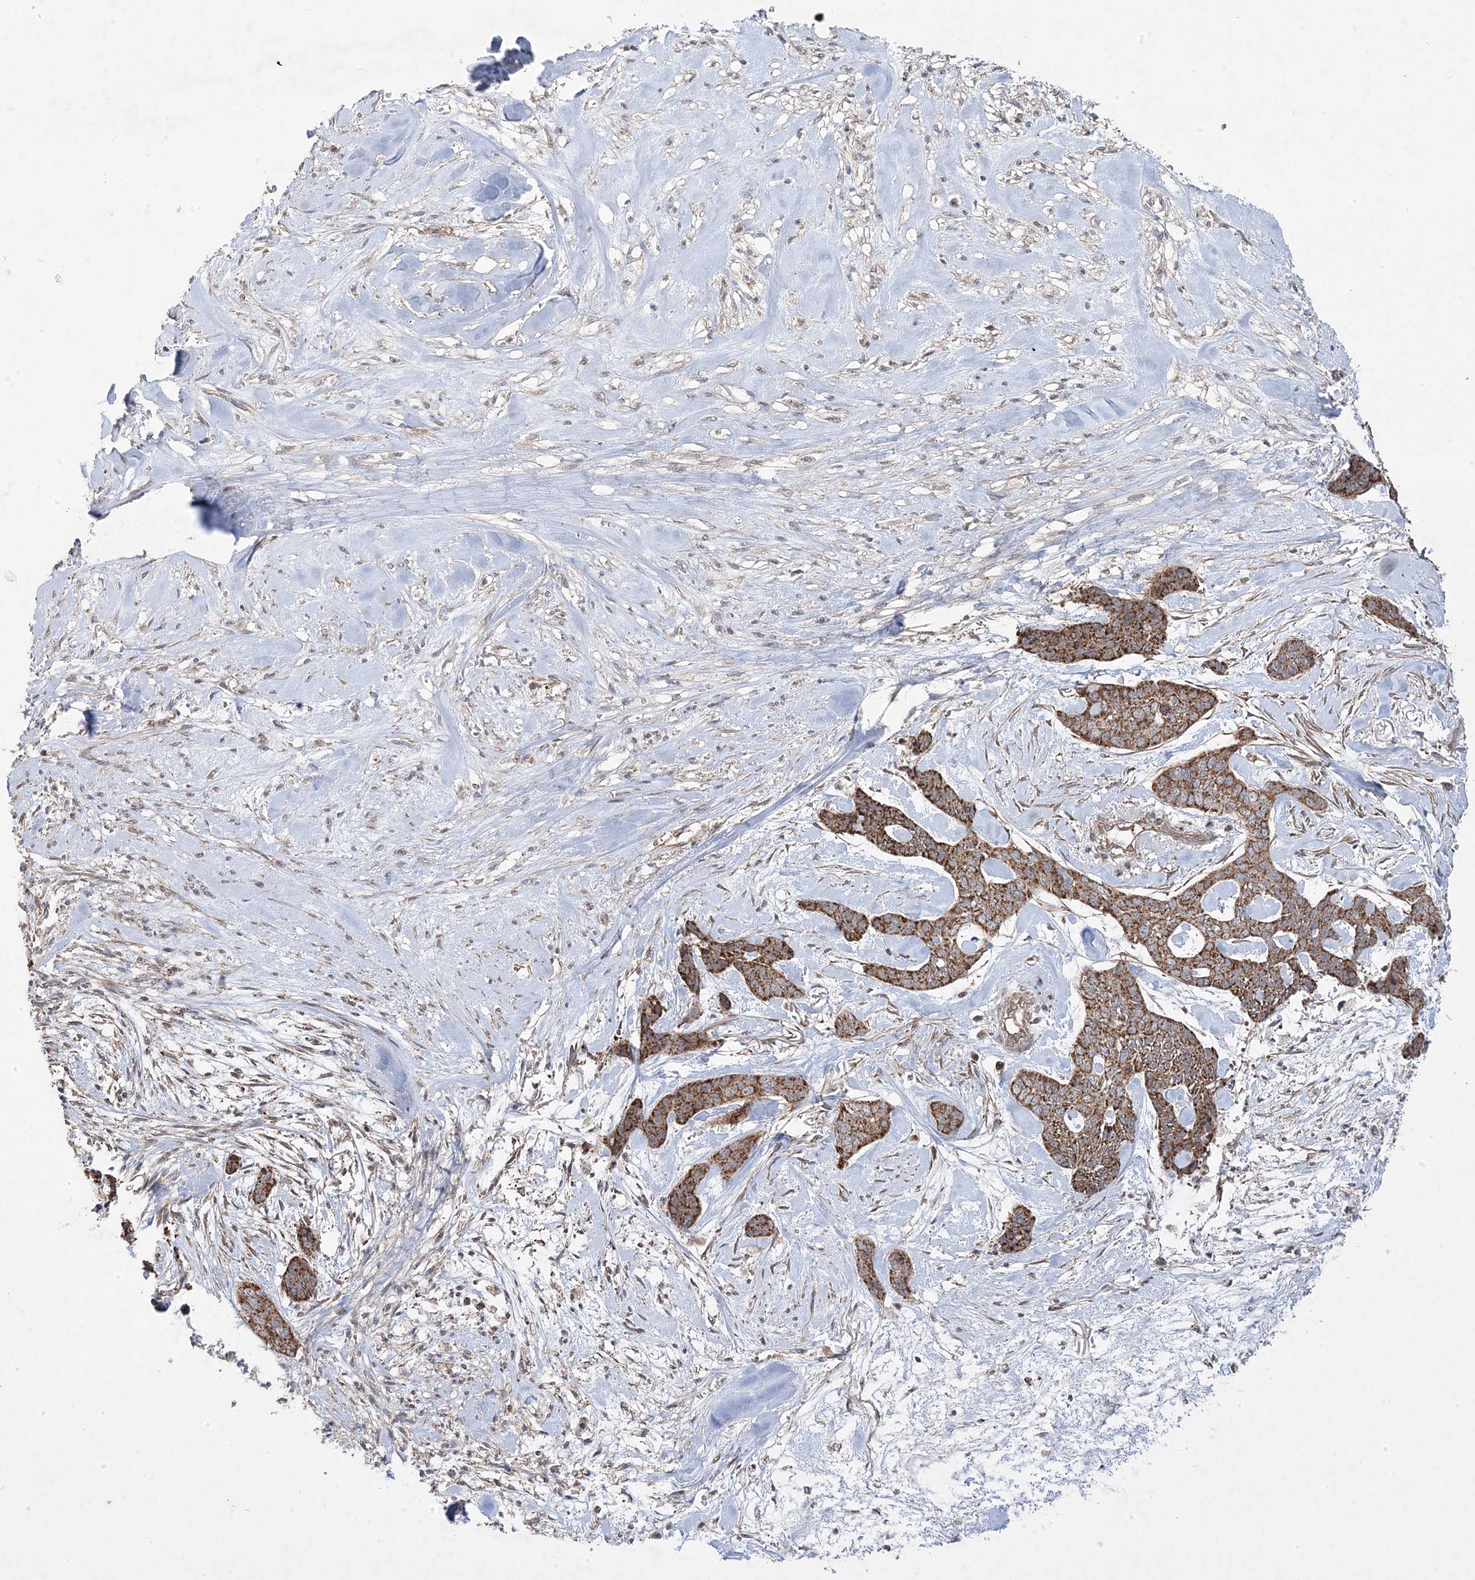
{"staining": {"intensity": "strong", "quantity": ">75%", "location": "cytoplasmic/membranous"}, "tissue": "skin cancer", "cell_type": "Tumor cells", "image_type": "cancer", "snomed": [{"axis": "morphology", "description": "Basal cell carcinoma"}, {"axis": "topography", "description": "Skin"}], "caption": "Human skin basal cell carcinoma stained with a protein marker shows strong staining in tumor cells.", "gene": "CLUAP1", "patient": {"sex": "female", "age": 64}}